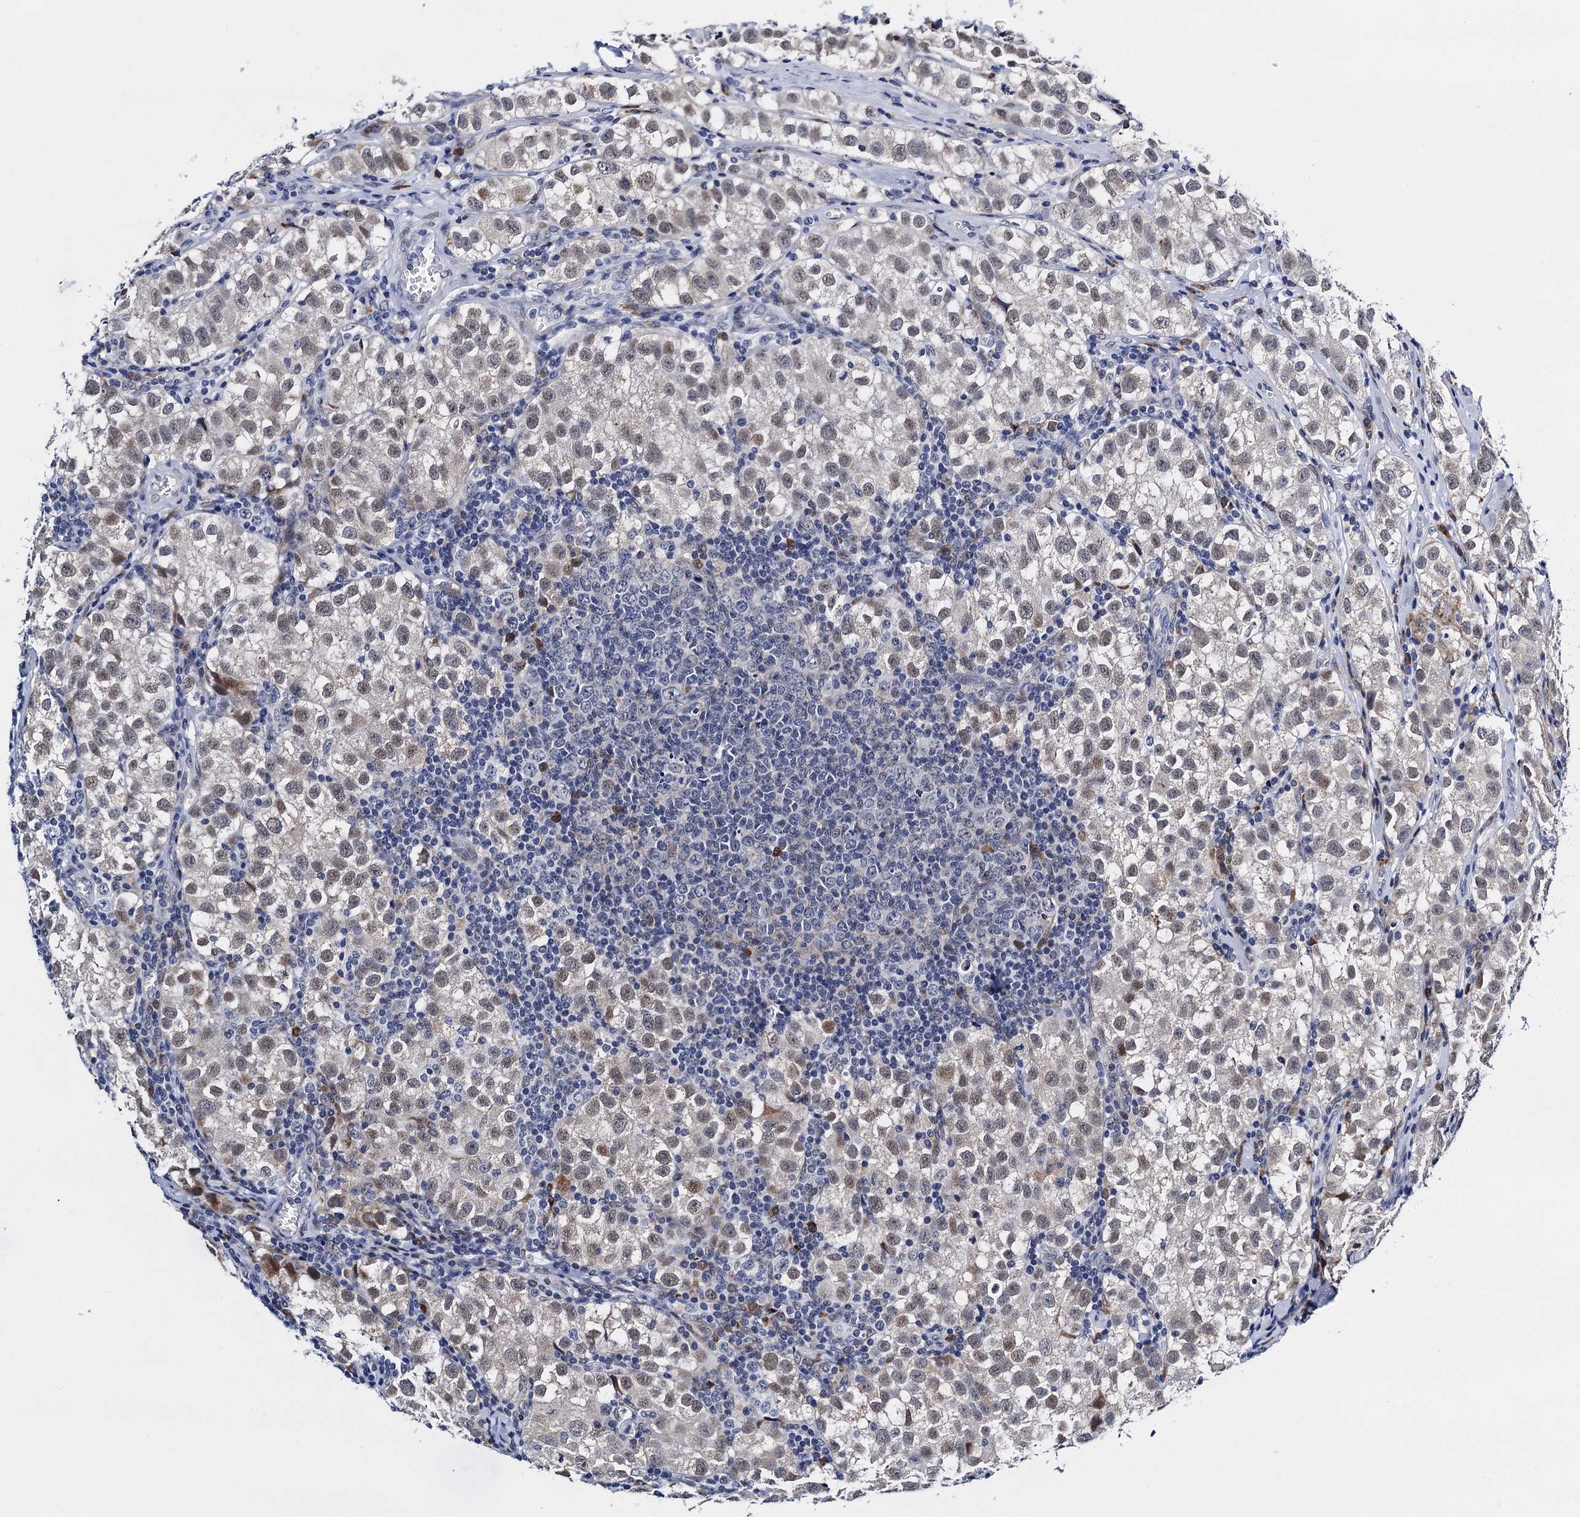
{"staining": {"intensity": "weak", "quantity": ">75%", "location": "nuclear"}, "tissue": "testis cancer", "cell_type": "Tumor cells", "image_type": "cancer", "snomed": [{"axis": "morphology", "description": "Seminoma, NOS"}, {"axis": "morphology", "description": "Carcinoma, Embryonal, NOS"}, {"axis": "topography", "description": "Testis"}], "caption": "Immunohistochemical staining of seminoma (testis) displays weak nuclear protein positivity in approximately >75% of tumor cells. (DAB IHC, brown staining for protein, blue staining for nuclei).", "gene": "SLC7A10", "patient": {"sex": "male", "age": 43}}